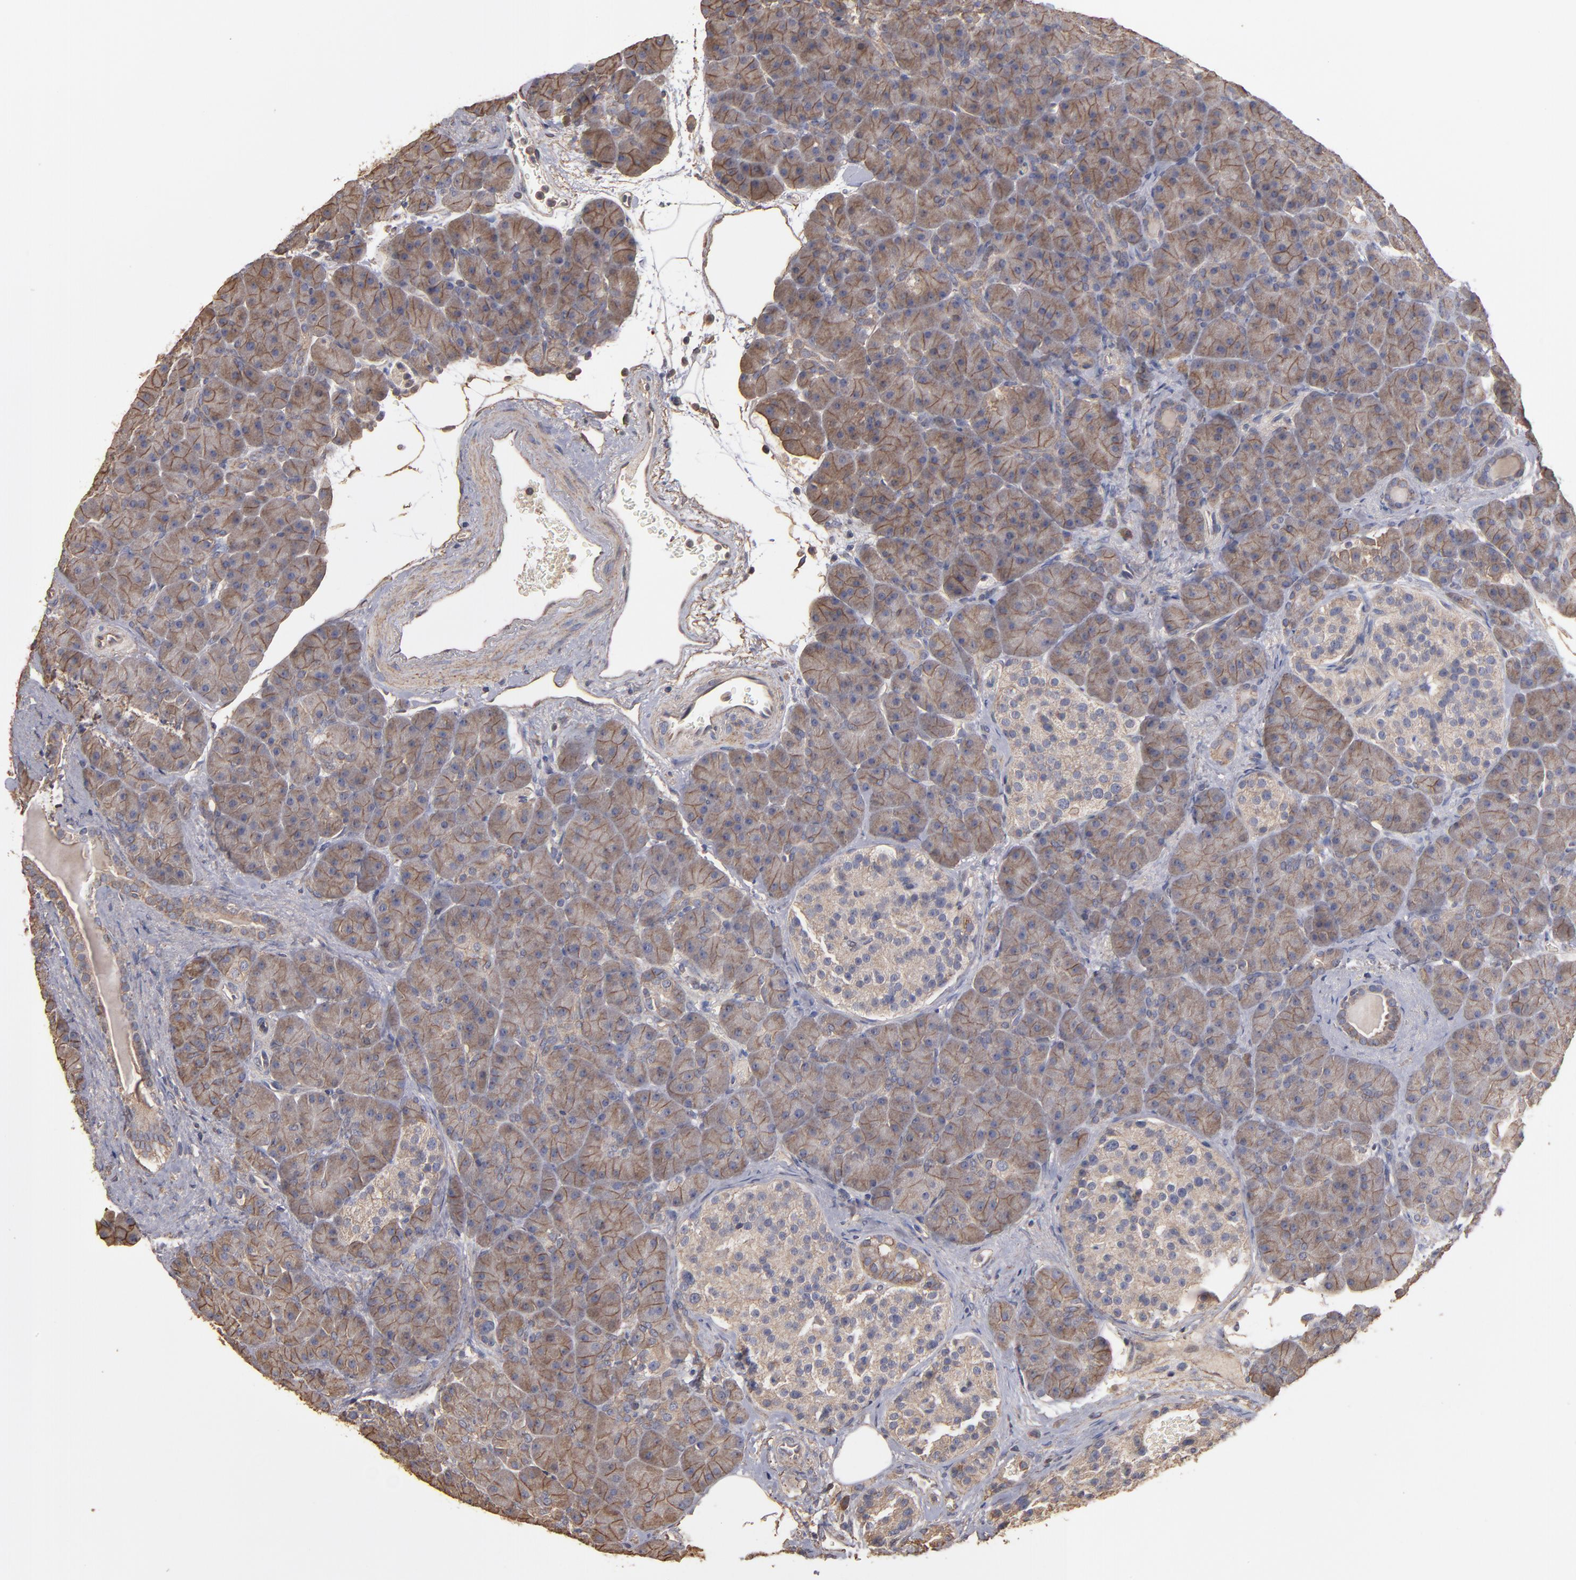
{"staining": {"intensity": "weak", "quantity": ">75%", "location": "cytoplasmic/membranous"}, "tissue": "pancreas", "cell_type": "Exocrine glandular cells", "image_type": "normal", "snomed": [{"axis": "morphology", "description": "Normal tissue, NOS"}, {"axis": "topography", "description": "Pancreas"}], "caption": "Exocrine glandular cells reveal low levels of weak cytoplasmic/membranous positivity in approximately >75% of cells in benign human pancreas.", "gene": "DMD", "patient": {"sex": "male", "age": 66}}